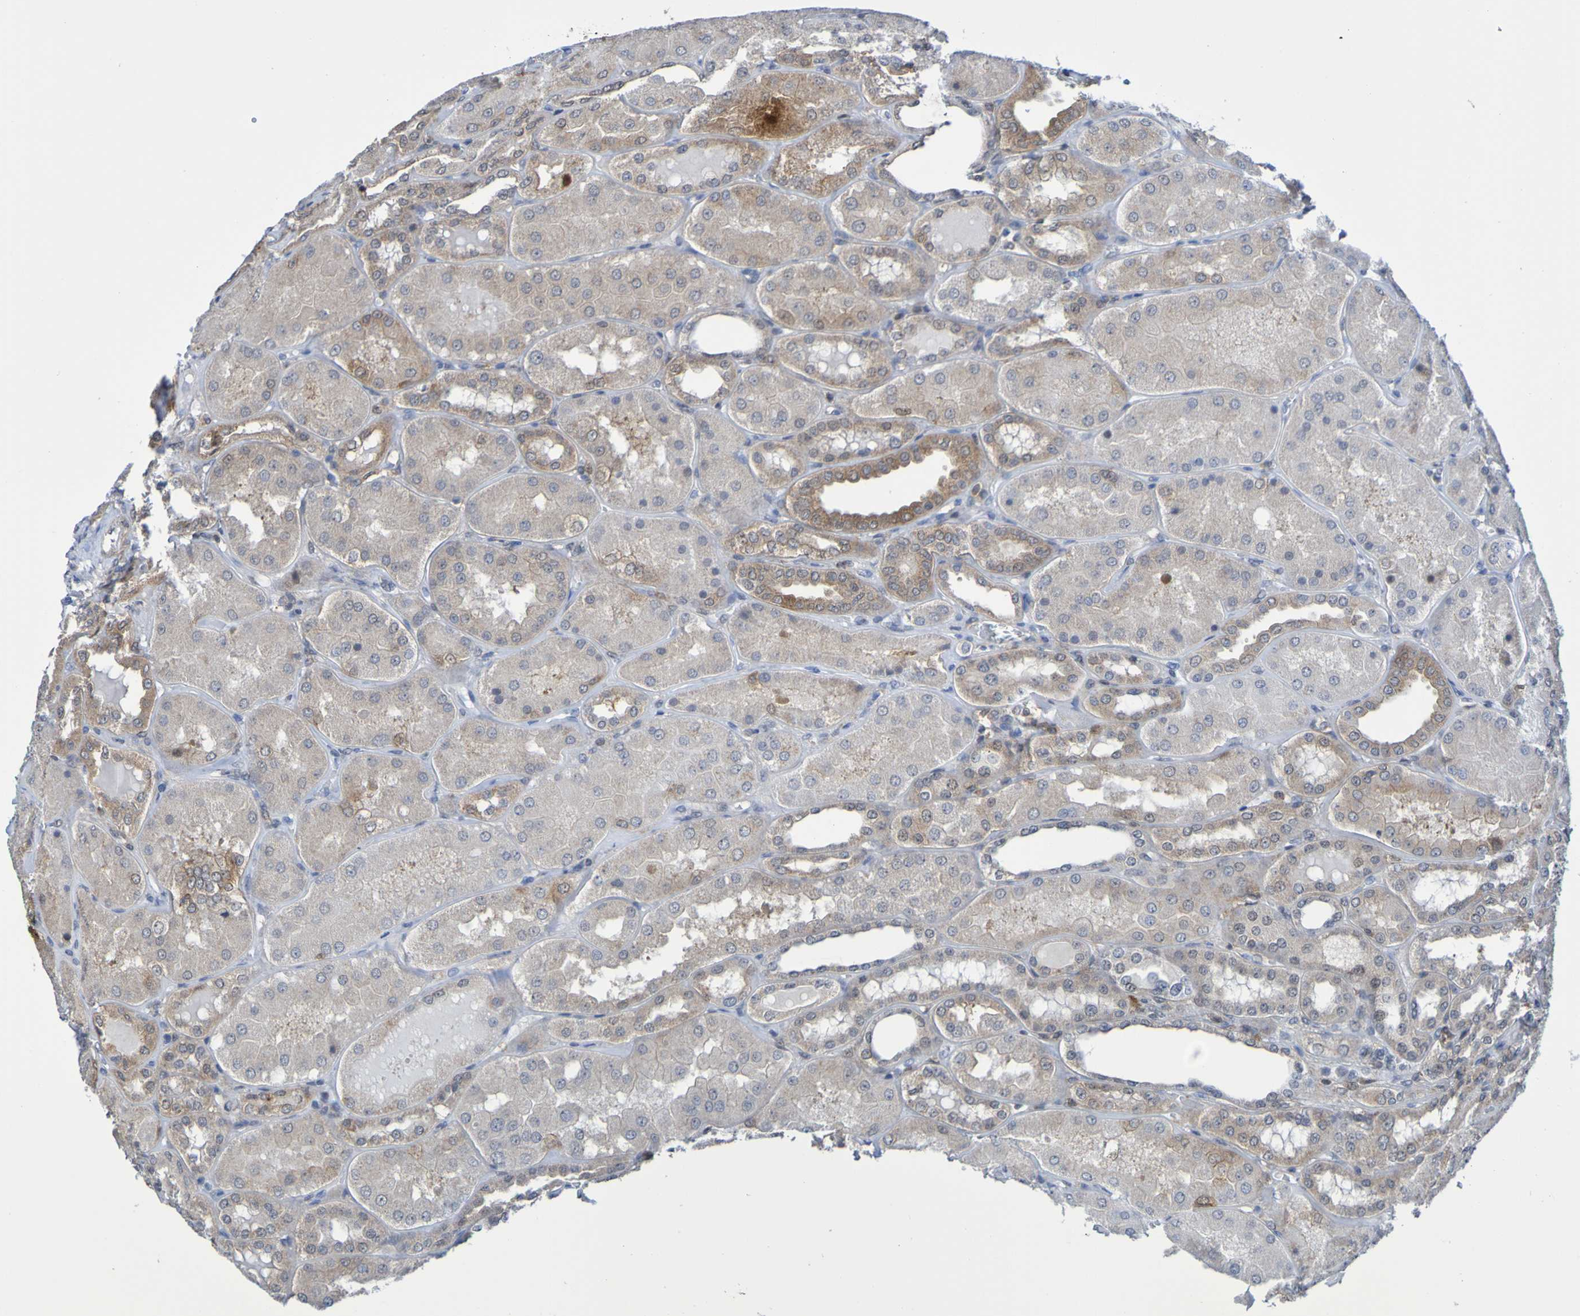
{"staining": {"intensity": "strong", "quantity": ">75%", "location": "cytoplasmic/membranous"}, "tissue": "kidney", "cell_type": "Cells in glomeruli", "image_type": "normal", "snomed": [{"axis": "morphology", "description": "Normal tissue, NOS"}, {"axis": "topography", "description": "Kidney"}], "caption": "Protein staining by immunohistochemistry (IHC) demonstrates strong cytoplasmic/membranous staining in approximately >75% of cells in glomeruli in normal kidney. The staining is performed using DAB (3,3'-diaminobenzidine) brown chromogen to label protein expression. The nuclei are counter-stained blue using hematoxylin.", "gene": "ATIC", "patient": {"sex": "female", "age": 56}}